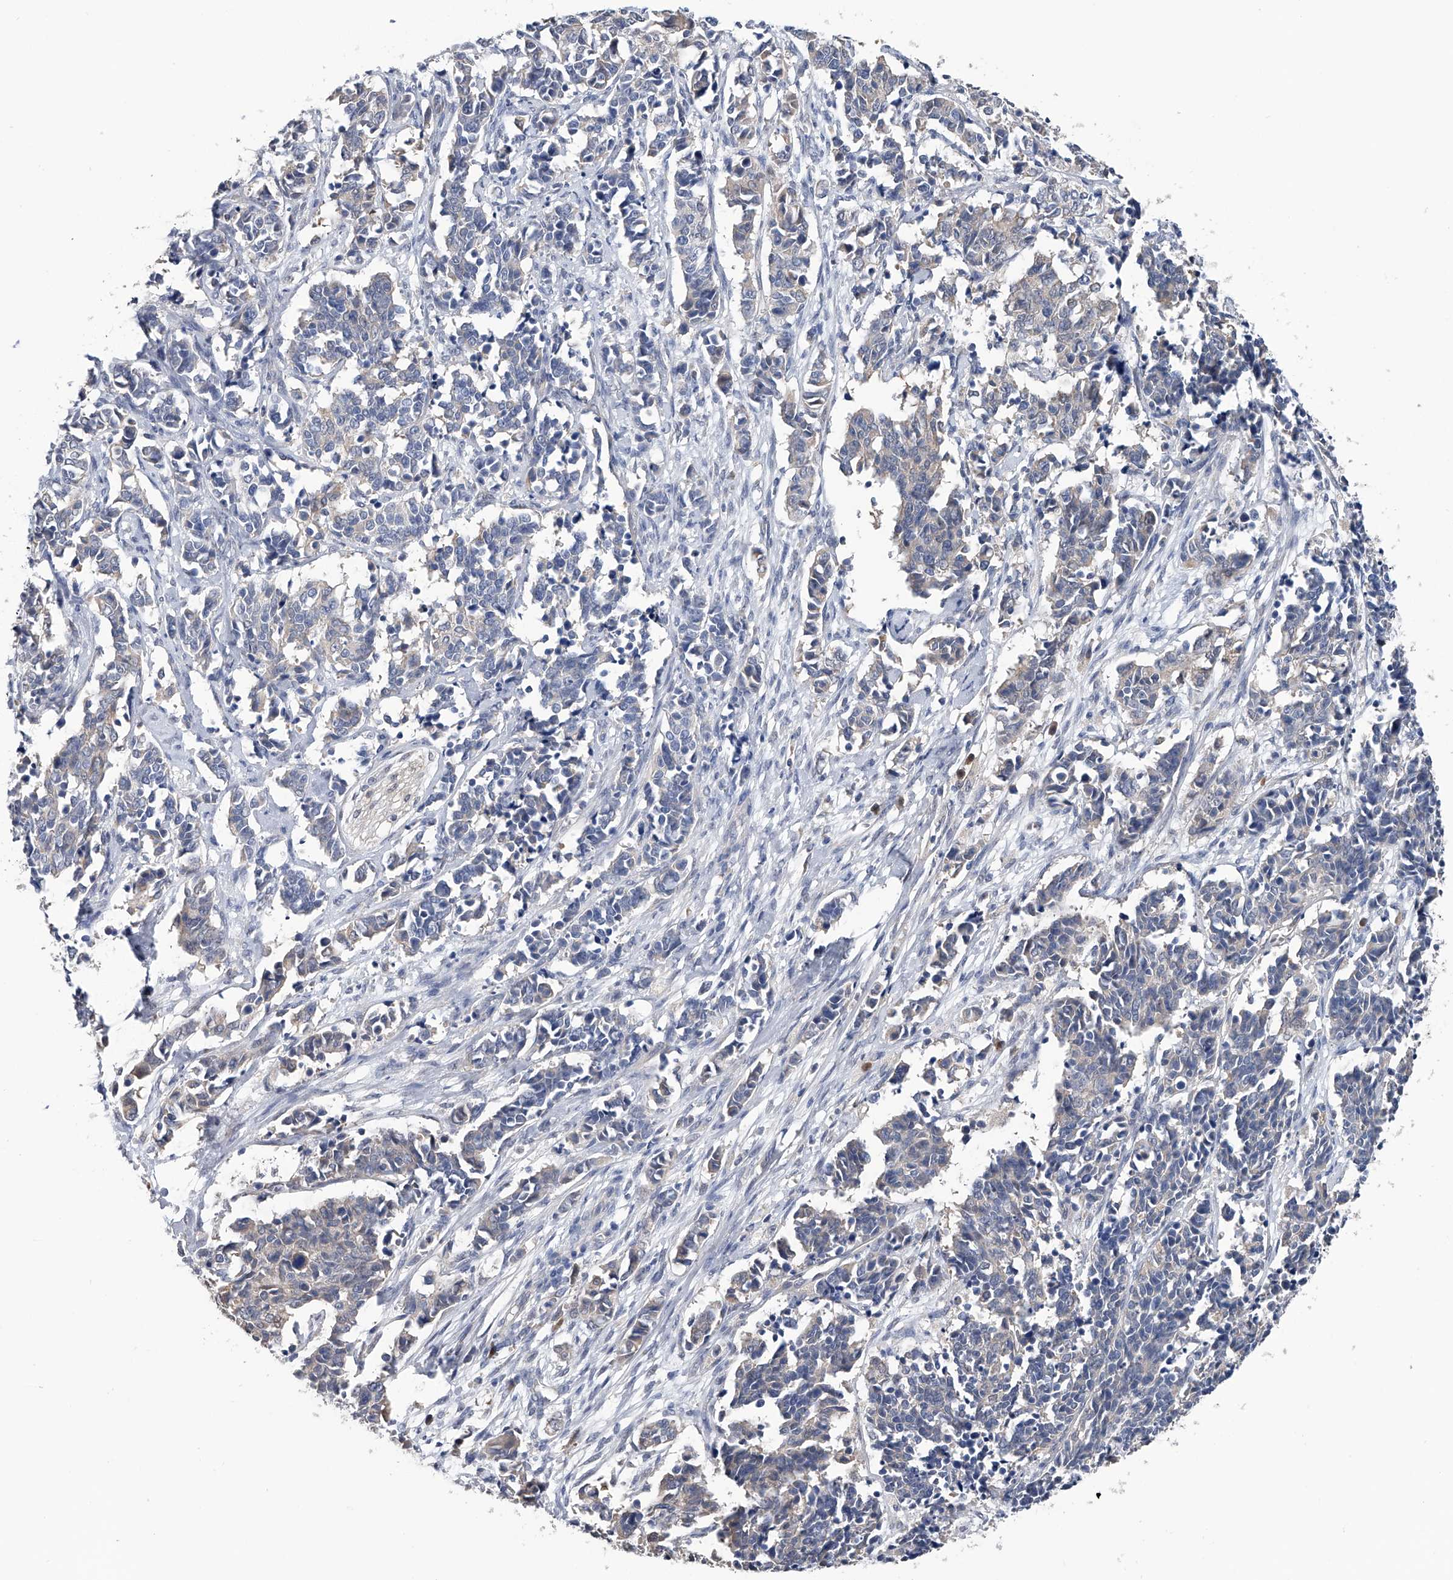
{"staining": {"intensity": "negative", "quantity": "none", "location": "none"}, "tissue": "cervical cancer", "cell_type": "Tumor cells", "image_type": "cancer", "snomed": [{"axis": "morphology", "description": "Normal tissue, NOS"}, {"axis": "morphology", "description": "Squamous cell carcinoma, NOS"}, {"axis": "topography", "description": "Cervix"}], "caption": "Tumor cells show no significant expression in cervical cancer.", "gene": "PGM3", "patient": {"sex": "female", "age": 35}}